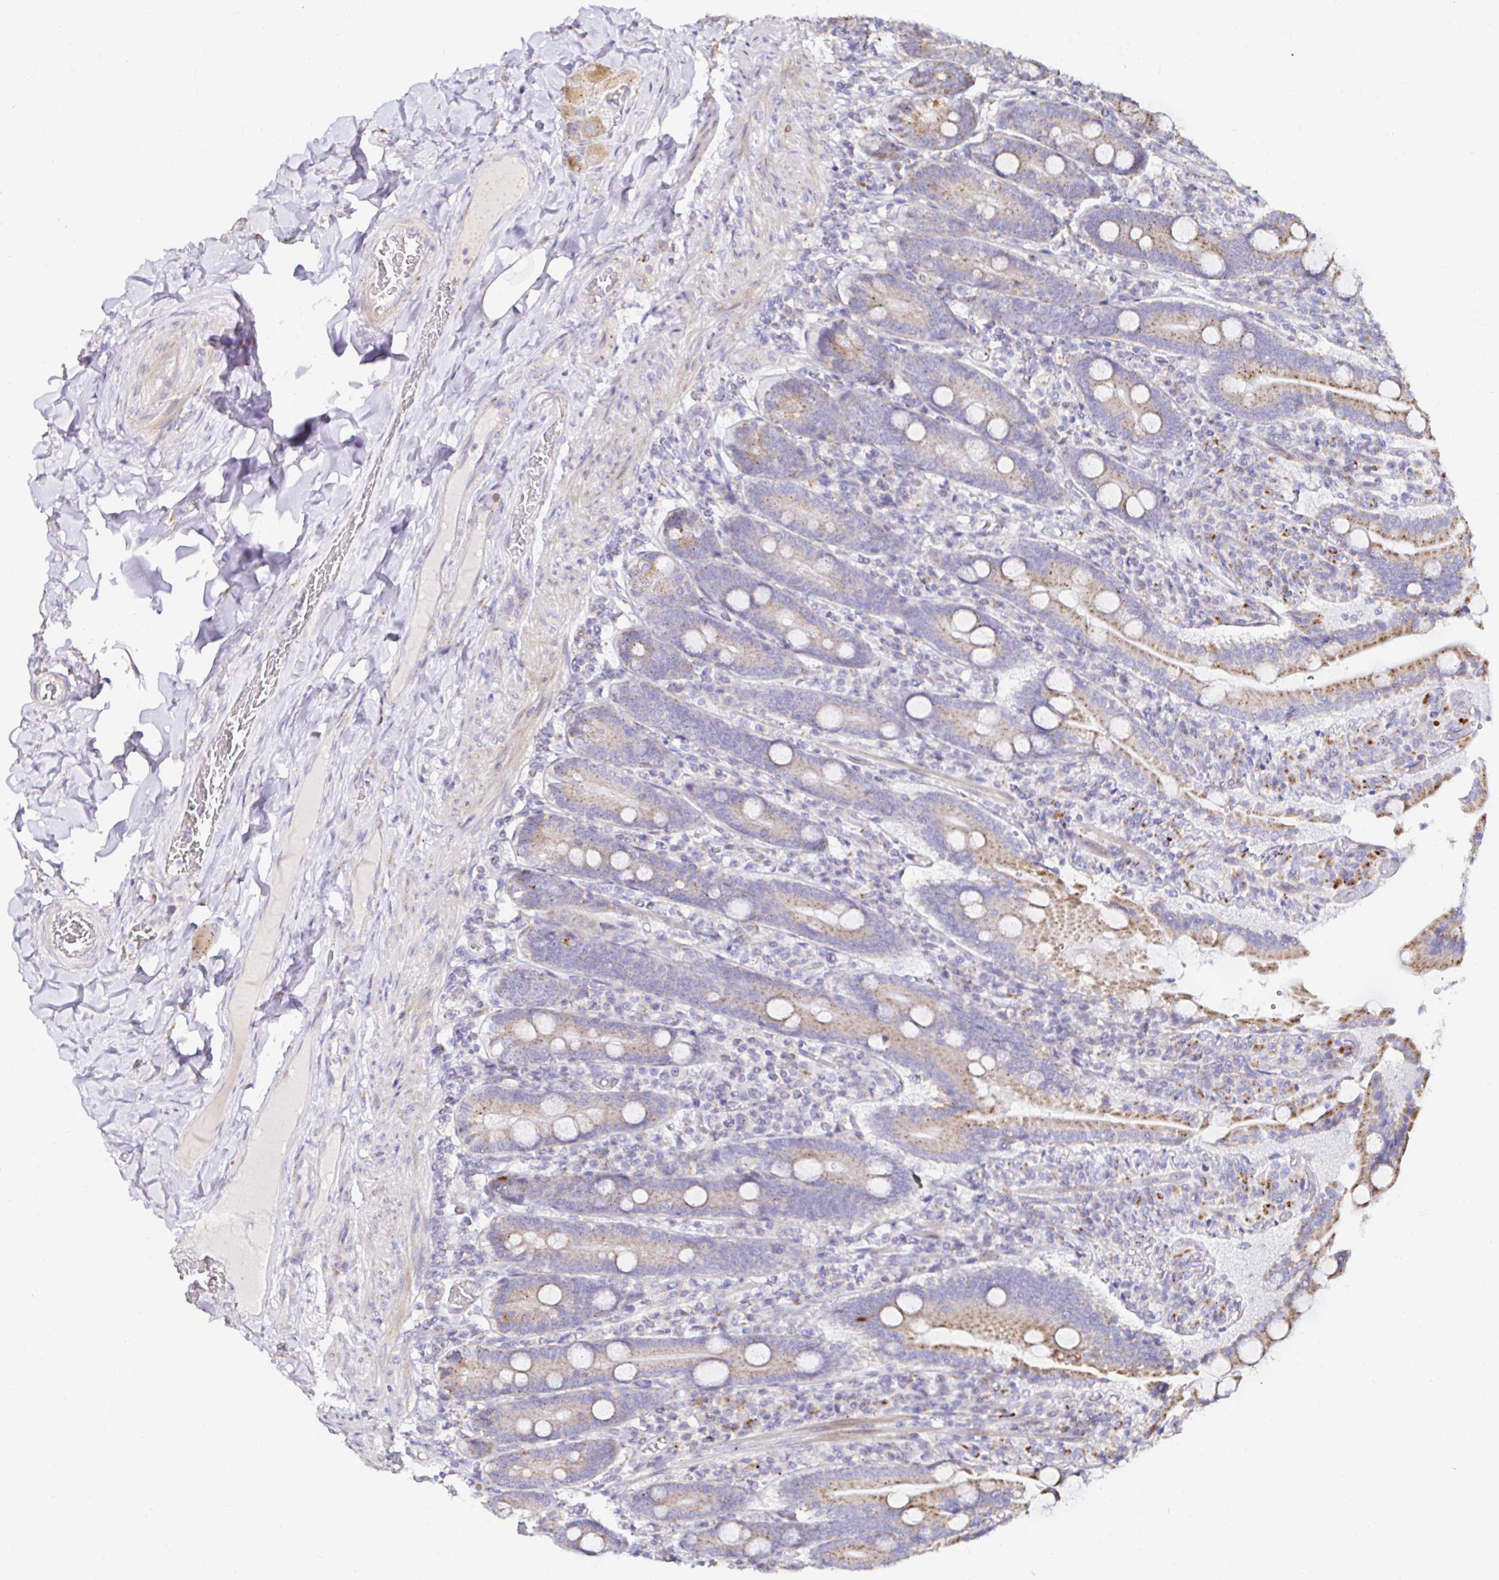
{"staining": {"intensity": "moderate", "quantity": "25%-75%", "location": "cytoplasmic/membranous"}, "tissue": "duodenum", "cell_type": "Glandular cells", "image_type": "normal", "snomed": [{"axis": "morphology", "description": "Normal tissue, NOS"}, {"axis": "topography", "description": "Duodenum"}], "caption": "Protein staining exhibits moderate cytoplasmic/membranous staining in about 25%-75% of glandular cells in normal duodenum.", "gene": "GALNS", "patient": {"sex": "female", "age": 62}}